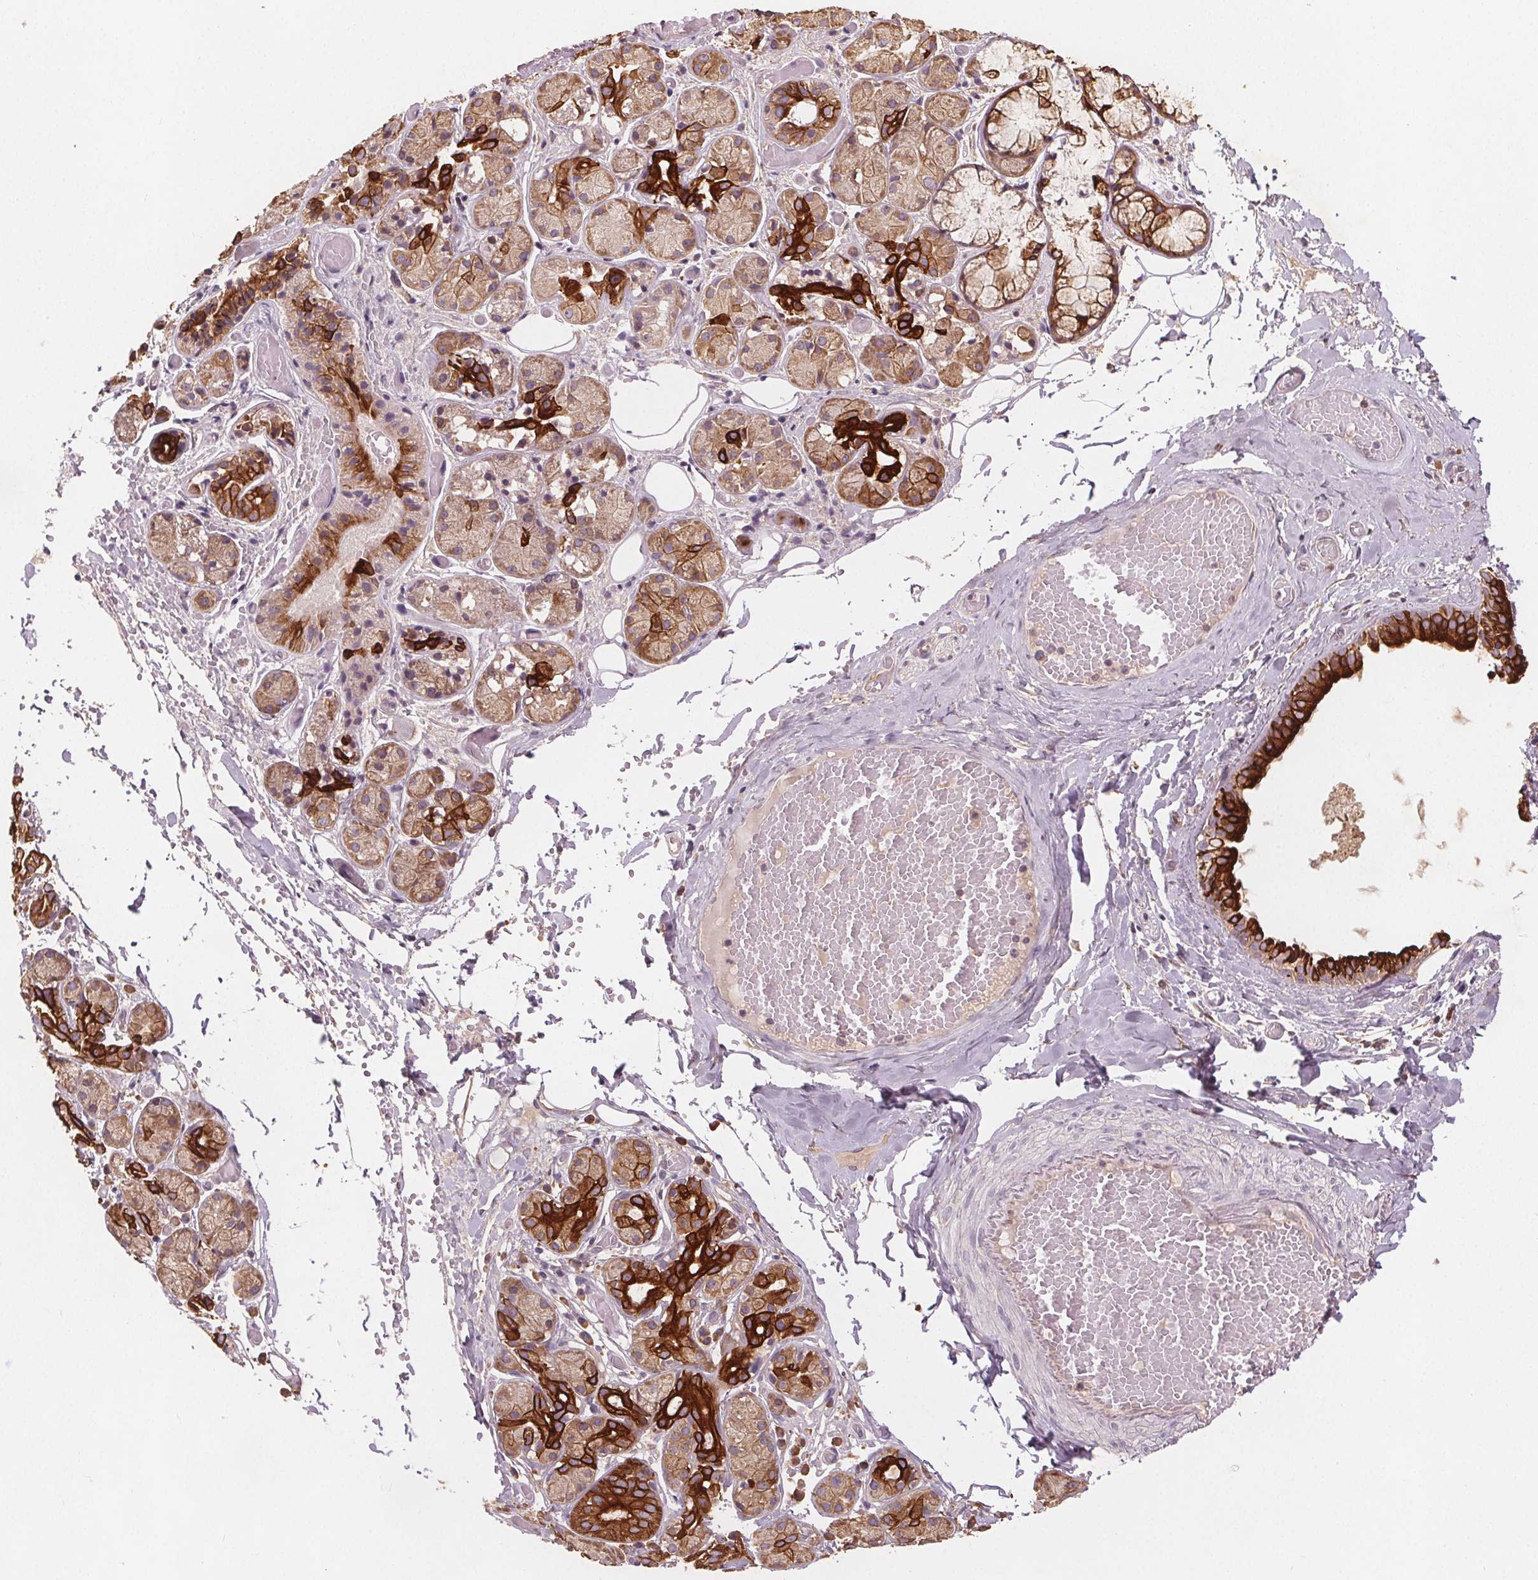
{"staining": {"intensity": "strong", "quantity": "<25%", "location": "cytoplasmic/membranous"}, "tissue": "salivary gland", "cell_type": "Glandular cells", "image_type": "normal", "snomed": [{"axis": "morphology", "description": "Normal tissue, NOS"}, {"axis": "topography", "description": "Salivary gland"}, {"axis": "topography", "description": "Peripheral nerve tissue"}], "caption": "Strong cytoplasmic/membranous protein positivity is identified in about <25% of glandular cells in salivary gland. (DAB IHC with brightfield microscopy, high magnification).", "gene": "TMEM80", "patient": {"sex": "male", "age": 71}}